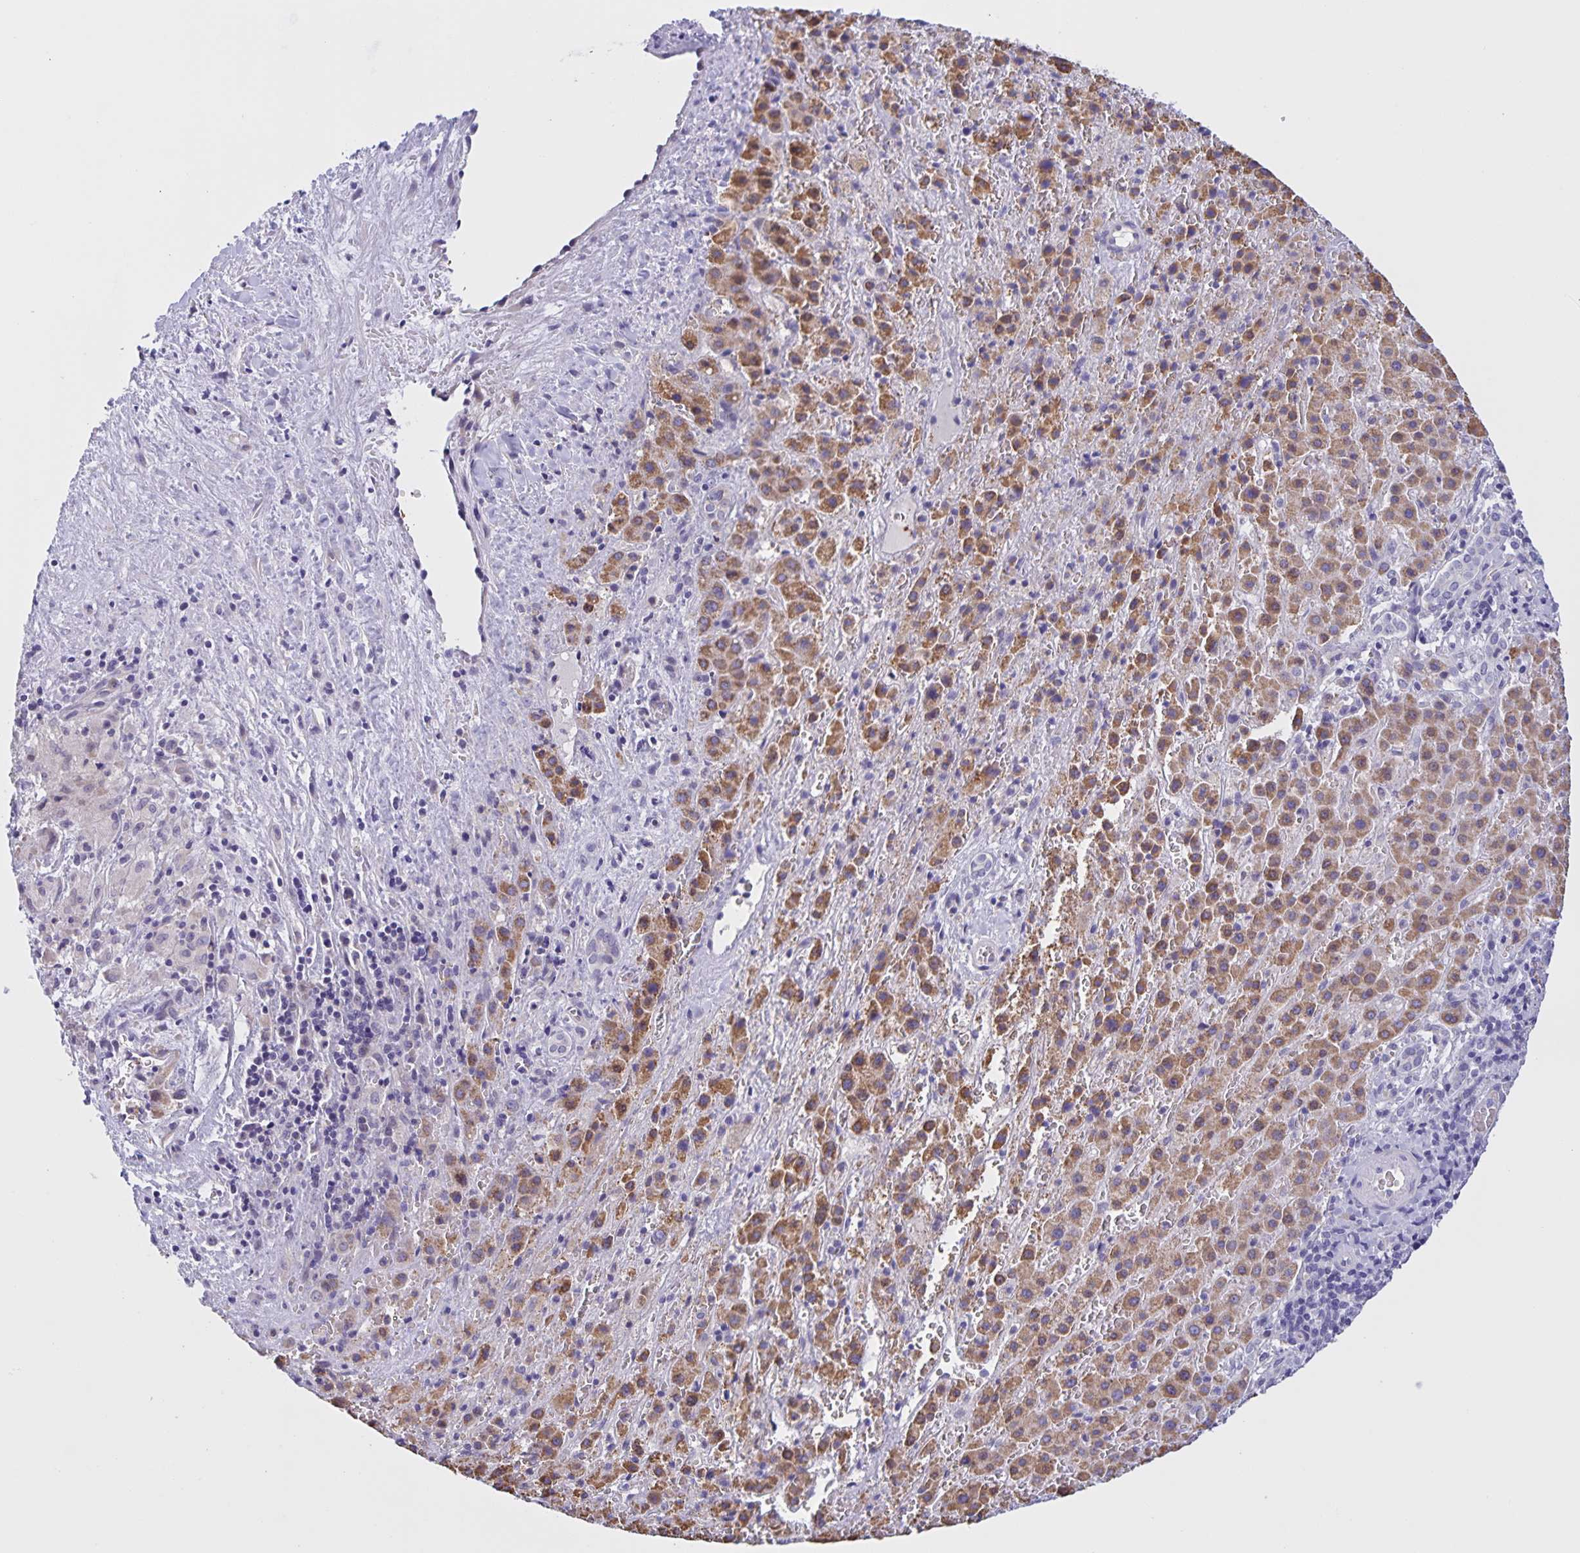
{"staining": {"intensity": "moderate", "quantity": ">75%", "location": "cytoplasmic/membranous"}, "tissue": "liver cancer", "cell_type": "Tumor cells", "image_type": "cancer", "snomed": [{"axis": "morphology", "description": "Carcinoma, Hepatocellular, NOS"}, {"axis": "topography", "description": "Liver"}], "caption": "About >75% of tumor cells in liver cancer display moderate cytoplasmic/membranous protein staining as visualized by brown immunohistochemical staining.", "gene": "DMGDH", "patient": {"sex": "male", "age": 27}}